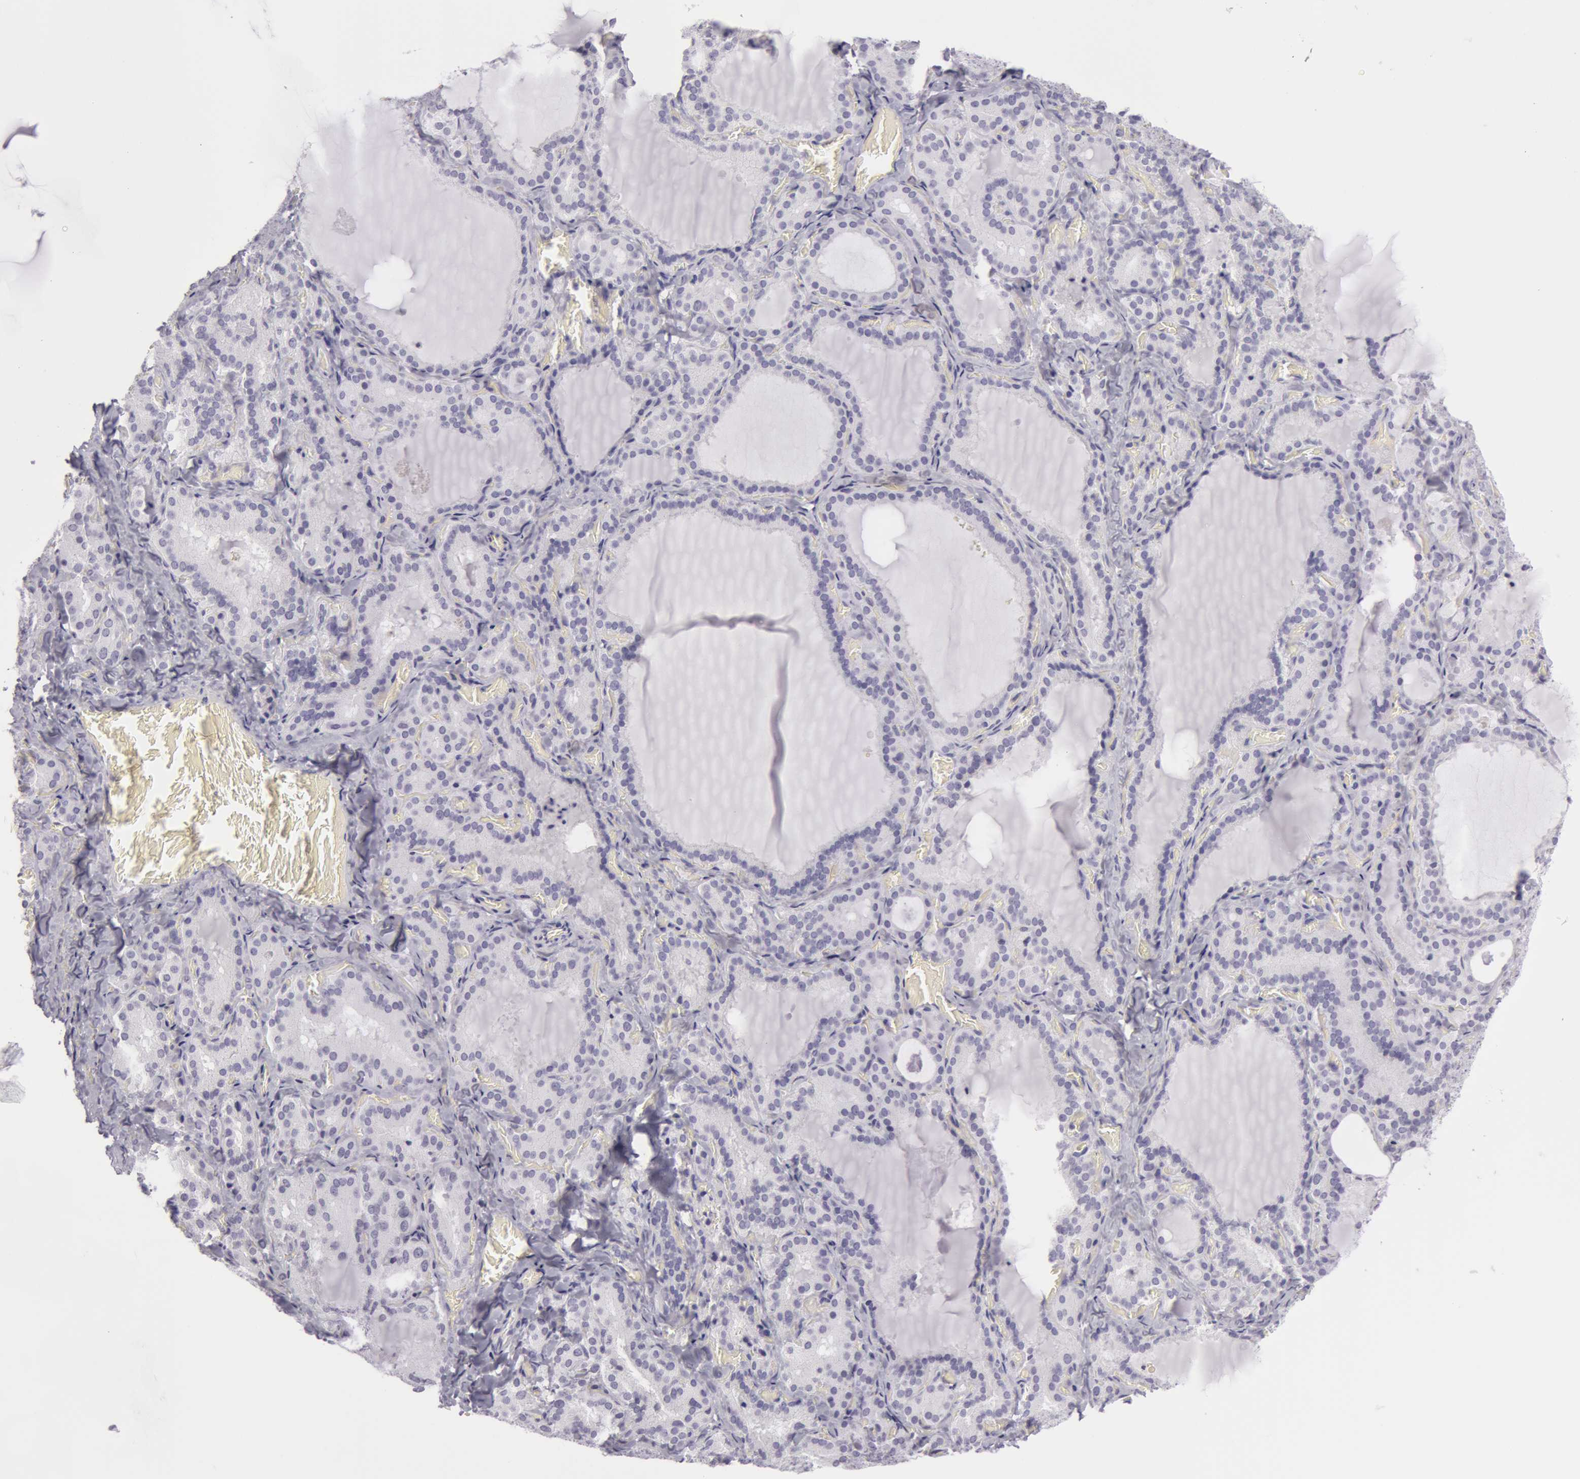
{"staining": {"intensity": "negative", "quantity": "none", "location": "none"}, "tissue": "thyroid gland", "cell_type": "Glandular cells", "image_type": "normal", "snomed": [{"axis": "morphology", "description": "Normal tissue, NOS"}, {"axis": "topography", "description": "Thyroid gland"}], "caption": "DAB immunohistochemical staining of unremarkable human thyroid gland demonstrates no significant staining in glandular cells. (DAB (3,3'-diaminobenzidine) immunohistochemistry with hematoxylin counter stain).", "gene": "AMACR", "patient": {"sex": "female", "age": 33}}